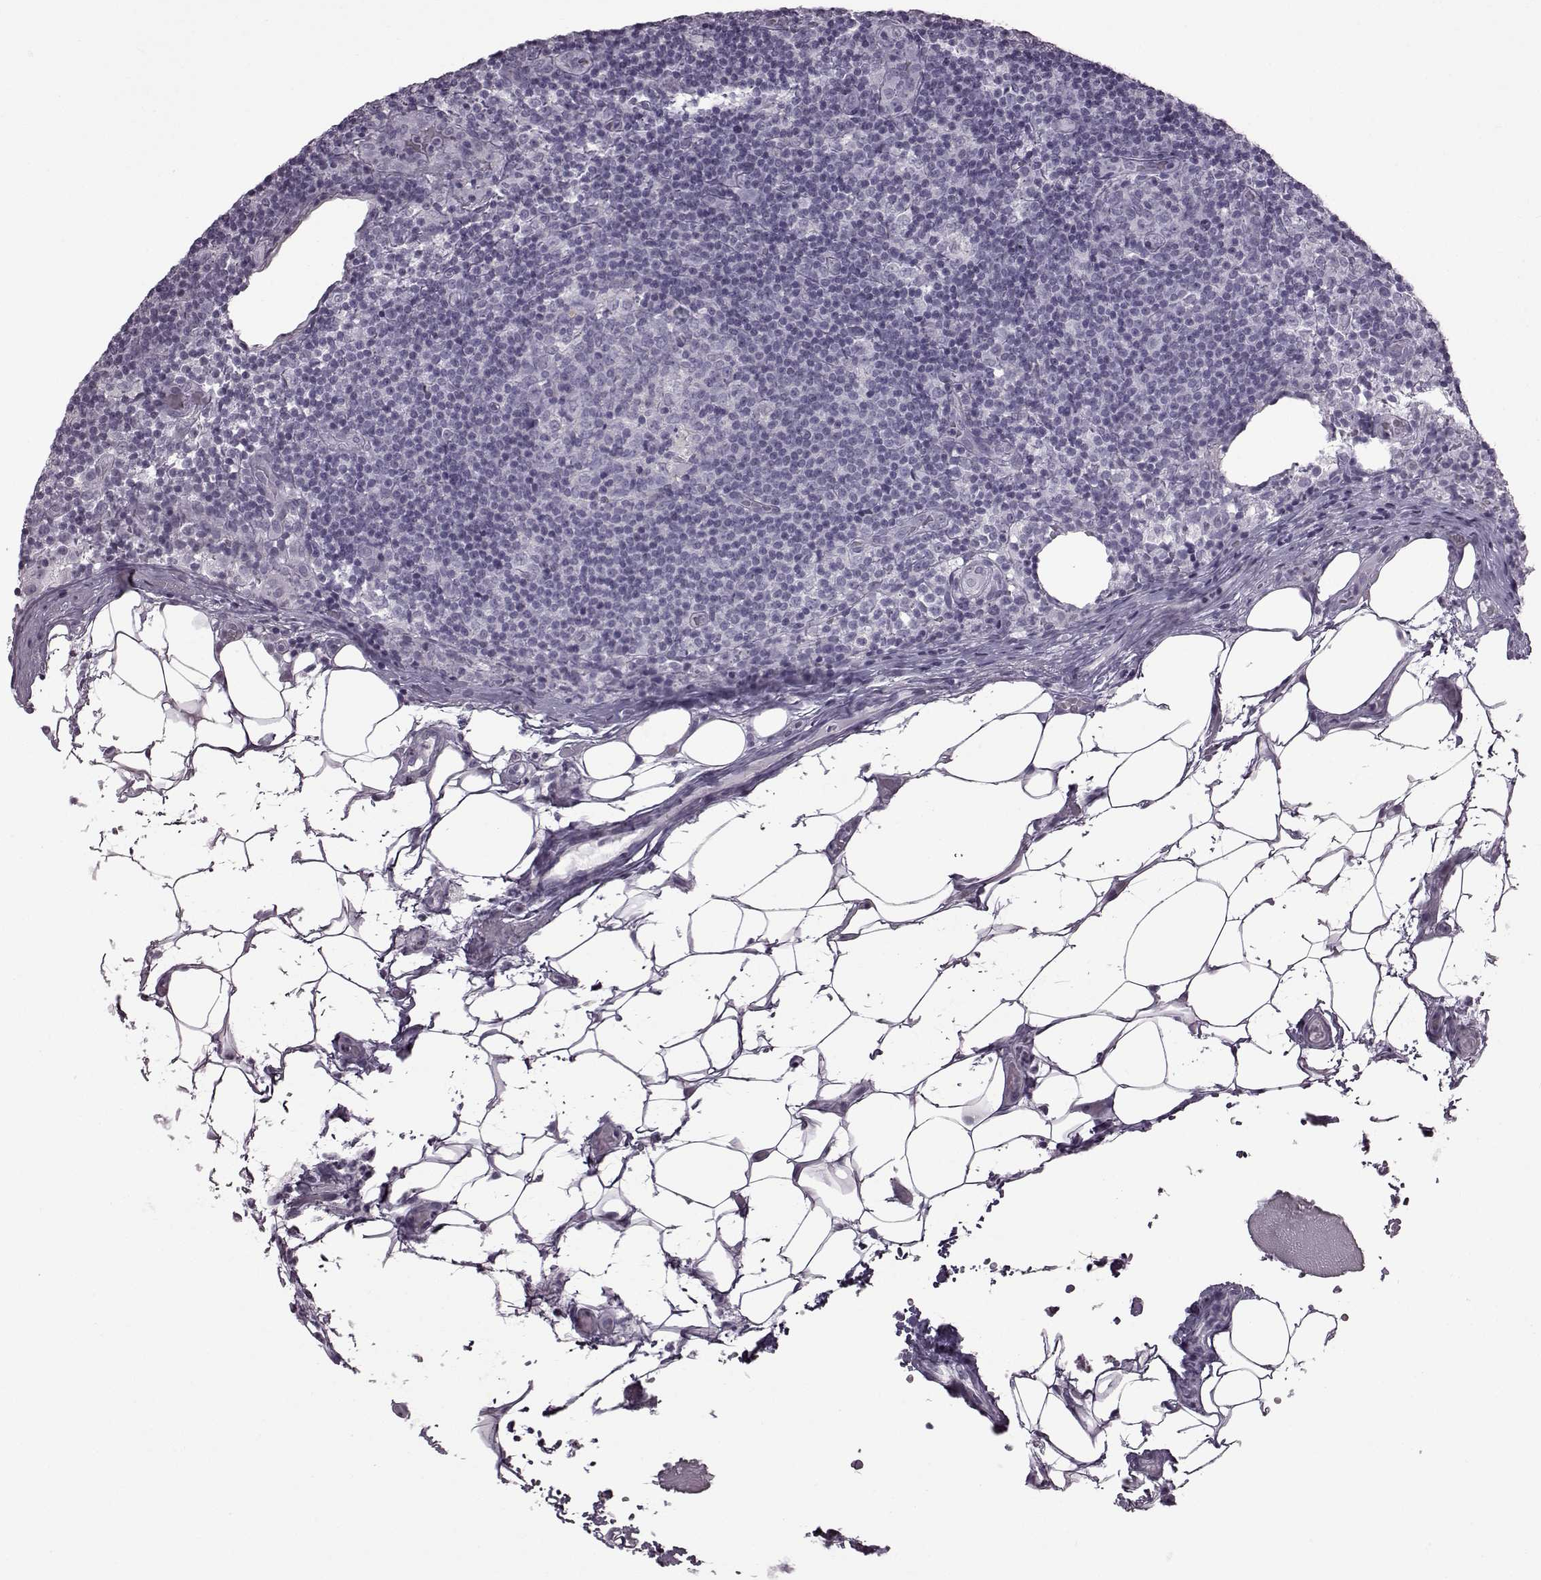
{"staining": {"intensity": "negative", "quantity": "none", "location": "none"}, "tissue": "lymph node", "cell_type": "Germinal center cells", "image_type": "normal", "snomed": [{"axis": "morphology", "description": "Normal tissue, NOS"}, {"axis": "topography", "description": "Lymph node"}], "caption": "This is an IHC histopathology image of benign lymph node. There is no expression in germinal center cells.", "gene": "SLC28A2", "patient": {"sex": "male", "age": 62}}